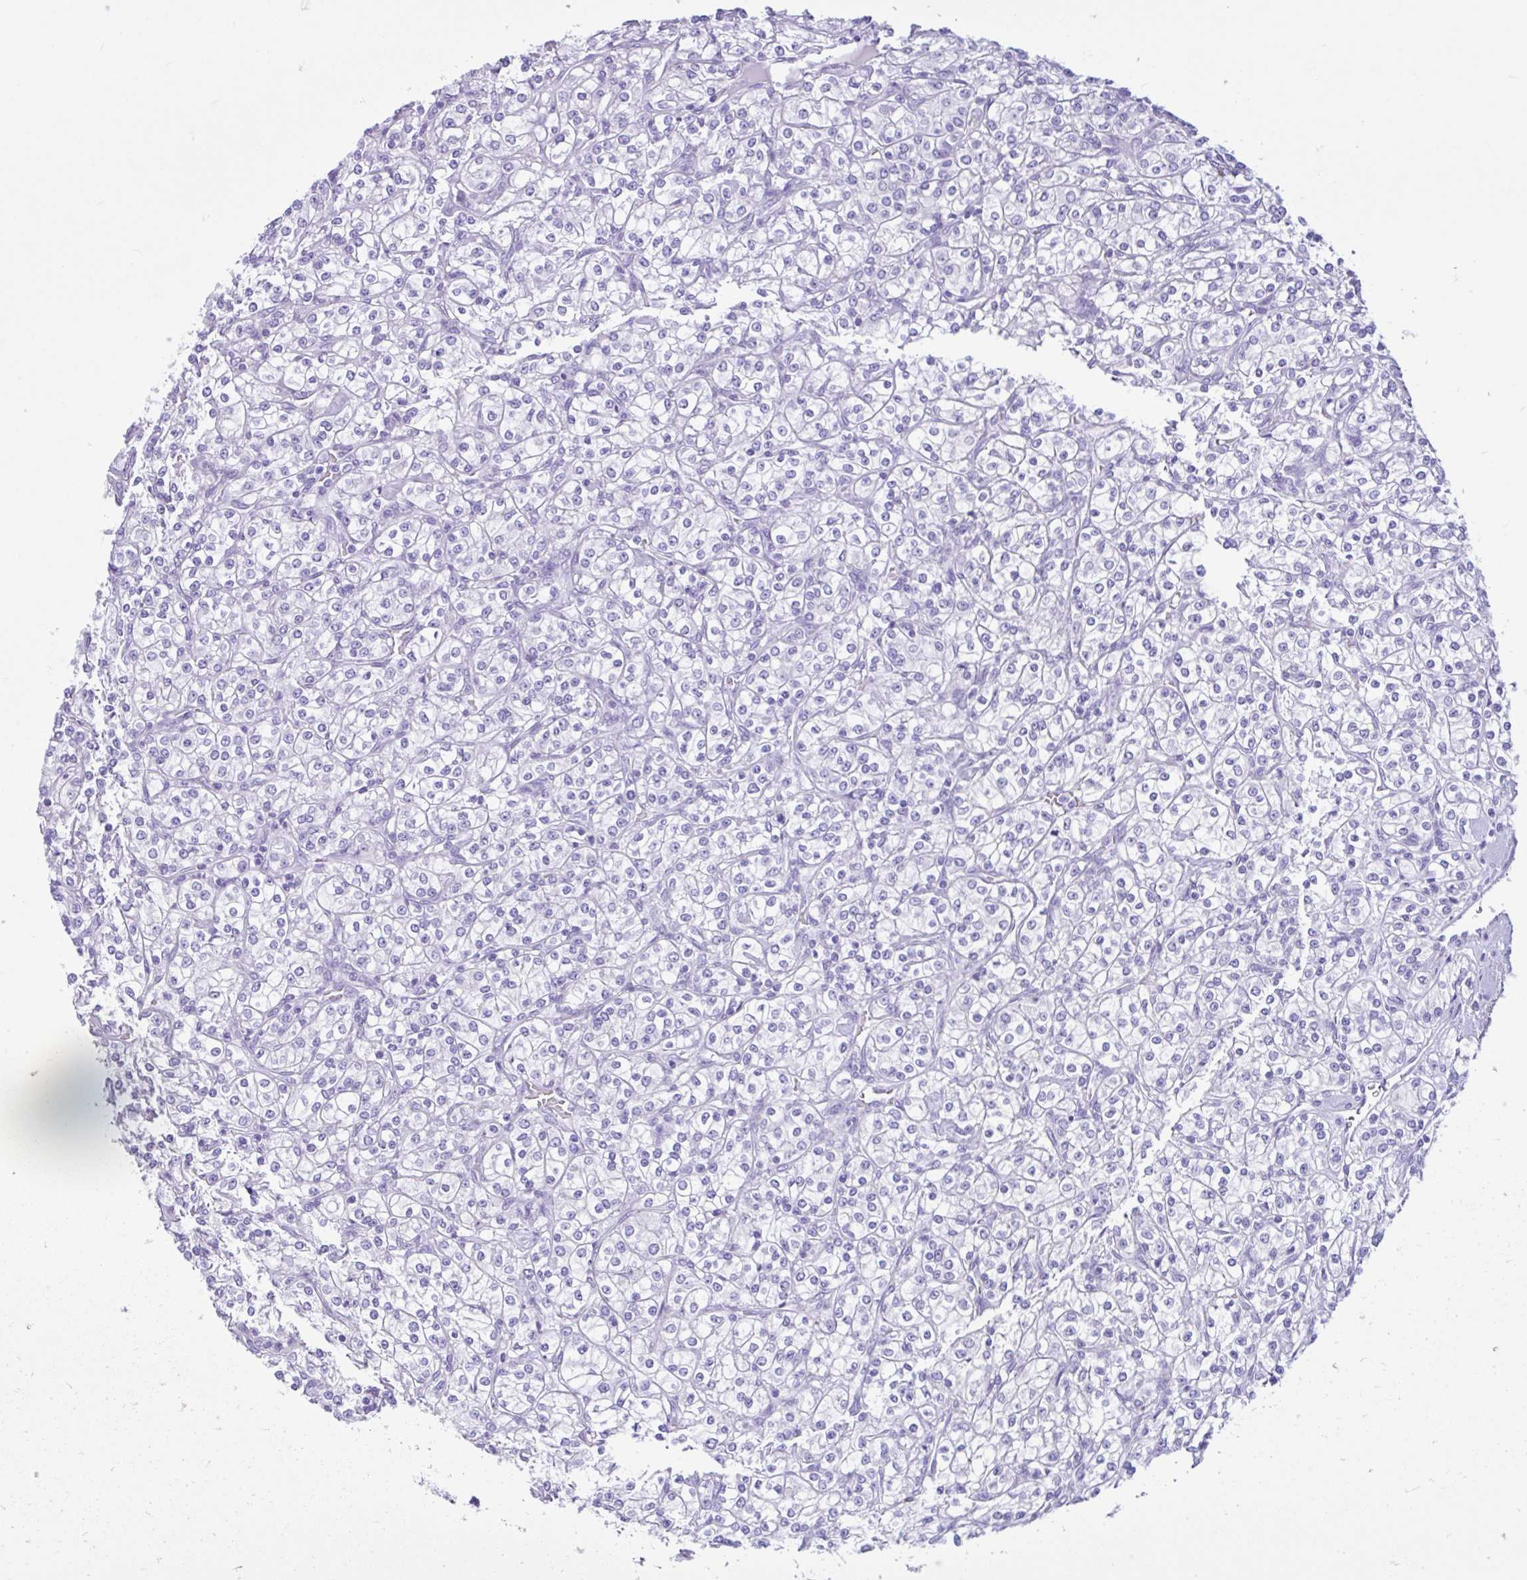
{"staining": {"intensity": "negative", "quantity": "none", "location": "none"}, "tissue": "renal cancer", "cell_type": "Tumor cells", "image_type": "cancer", "snomed": [{"axis": "morphology", "description": "Adenocarcinoma, NOS"}, {"axis": "topography", "description": "Kidney"}], "caption": "The image reveals no staining of tumor cells in renal adenocarcinoma.", "gene": "CYP19A1", "patient": {"sex": "male", "age": 77}}